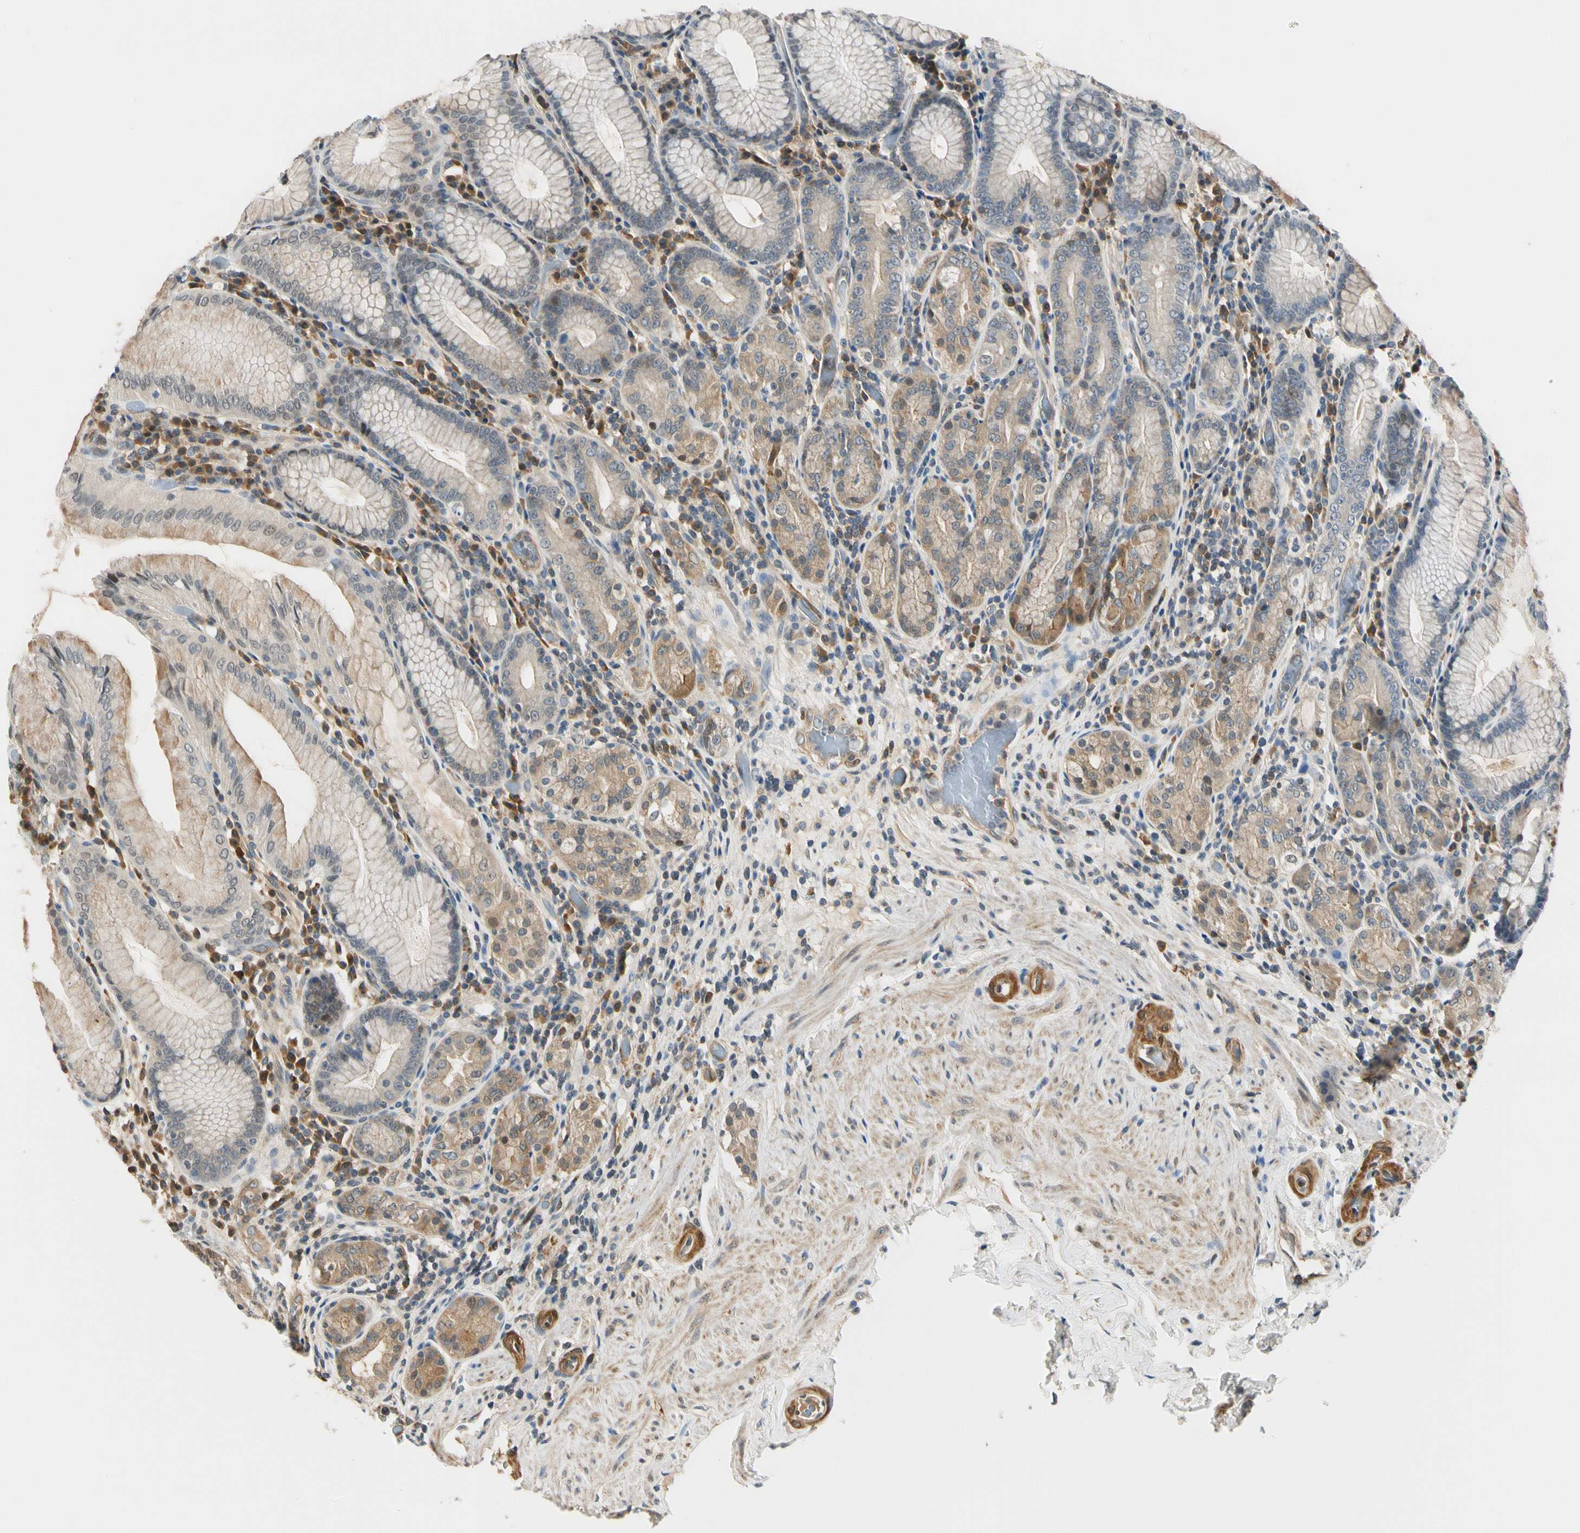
{"staining": {"intensity": "moderate", "quantity": "25%-75%", "location": "cytoplasmic/membranous,nuclear"}, "tissue": "stomach", "cell_type": "Glandular cells", "image_type": "normal", "snomed": [{"axis": "morphology", "description": "Normal tissue, NOS"}, {"axis": "topography", "description": "Stomach, lower"}], "caption": "This histopathology image exhibits immunohistochemistry (IHC) staining of benign human stomach, with medium moderate cytoplasmic/membranous,nuclear staining in about 25%-75% of glandular cells.", "gene": "RASGRF1", "patient": {"sex": "female", "age": 76}}